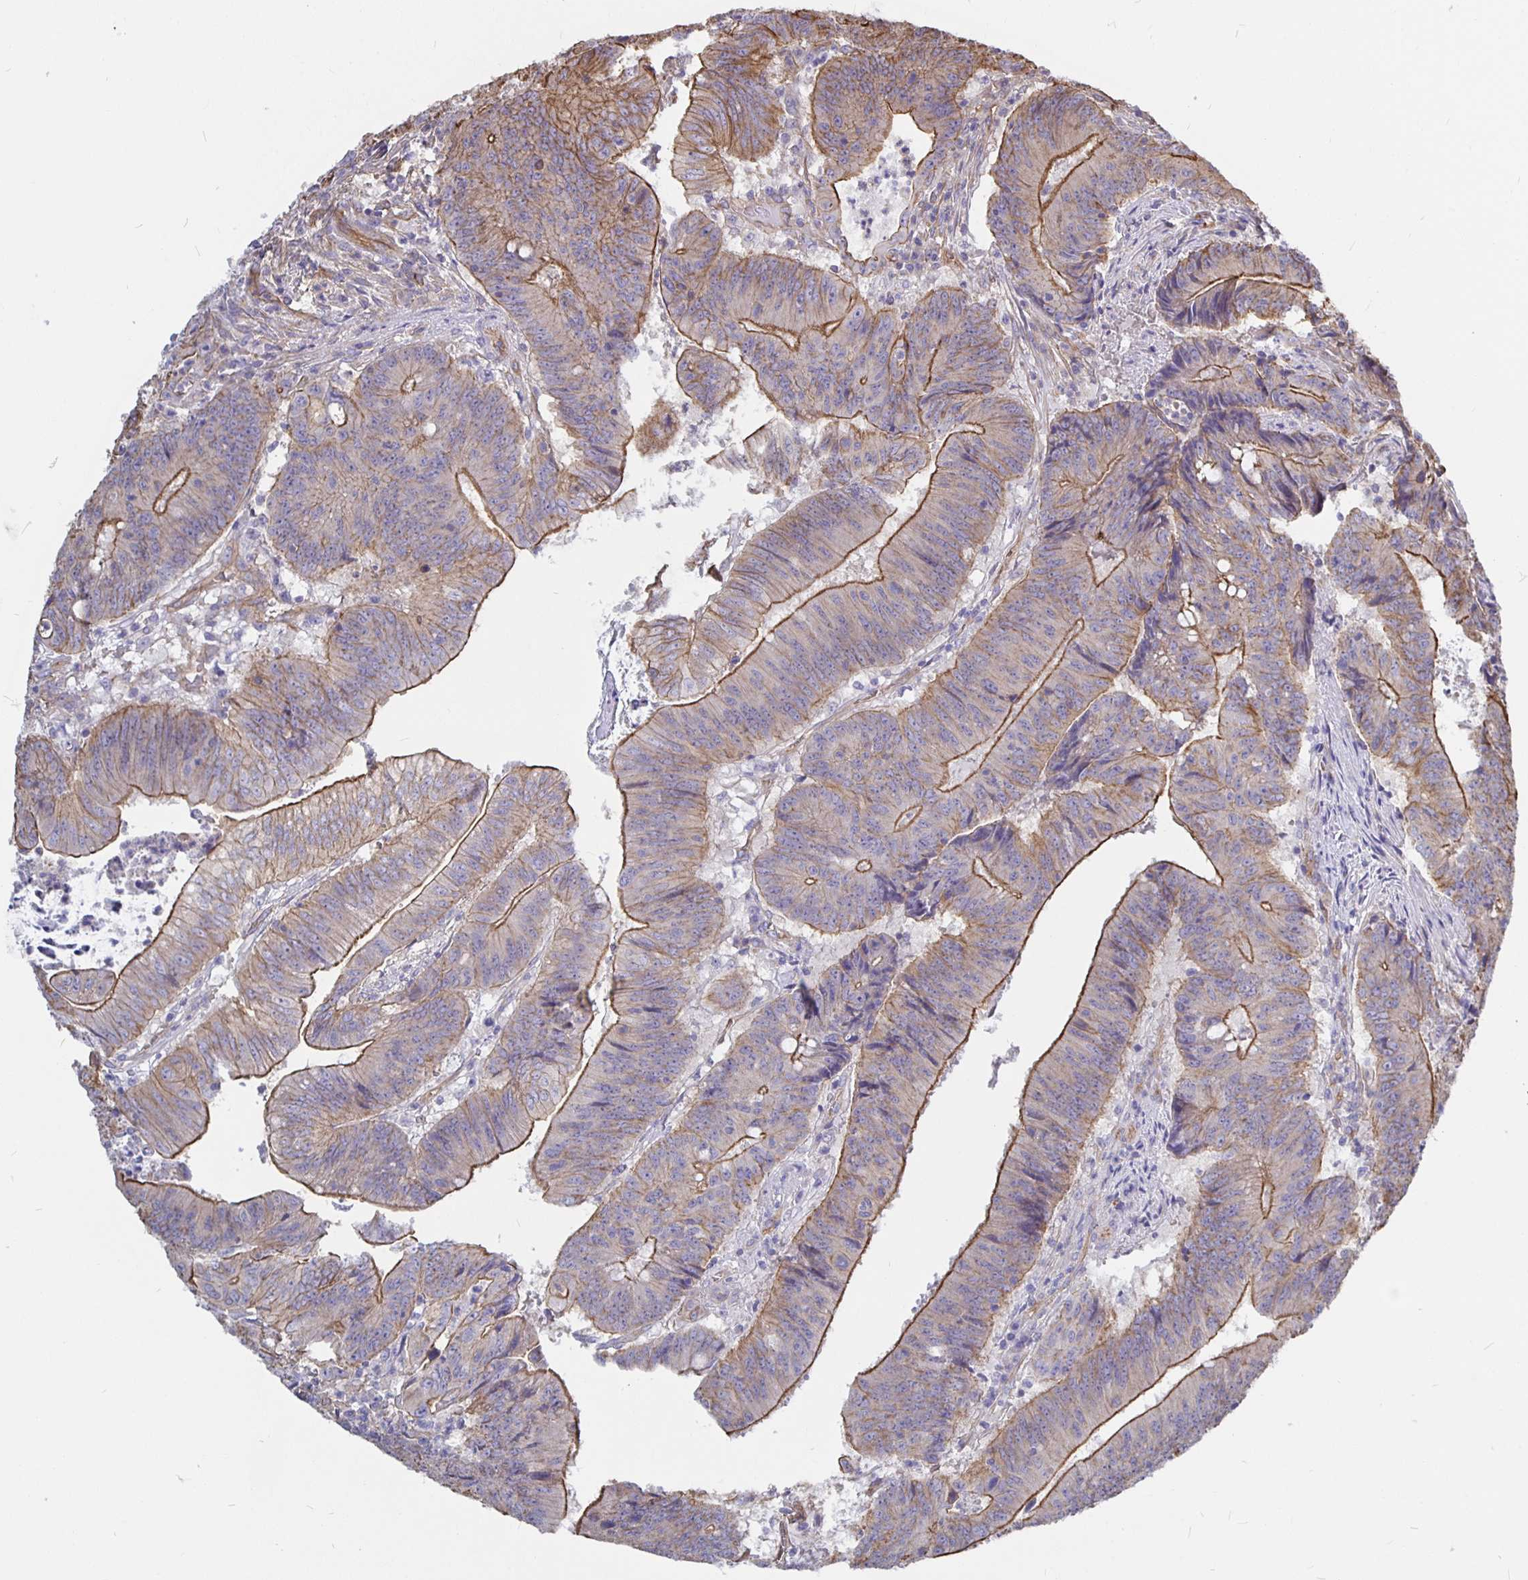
{"staining": {"intensity": "strong", "quantity": "25%-75%", "location": "cytoplasmic/membranous"}, "tissue": "colorectal cancer", "cell_type": "Tumor cells", "image_type": "cancer", "snomed": [{"axis": "morphology", "description": "Adenocarcinoma, NOS"}, {"axis": "topography", "description": "Colon"}], "caption": "Brown immunohistochemical staining in human colorectal cancer (adenocarcinoma) reveals strong cytoplasmic/membranous positivity in approximately 25%-75% of tumor cells. The protein of interest is shown in brown color, while the nuclei are stained blue.", "gene": "ARHGEF39", "patient": {"sex": "female", "age": 87}}